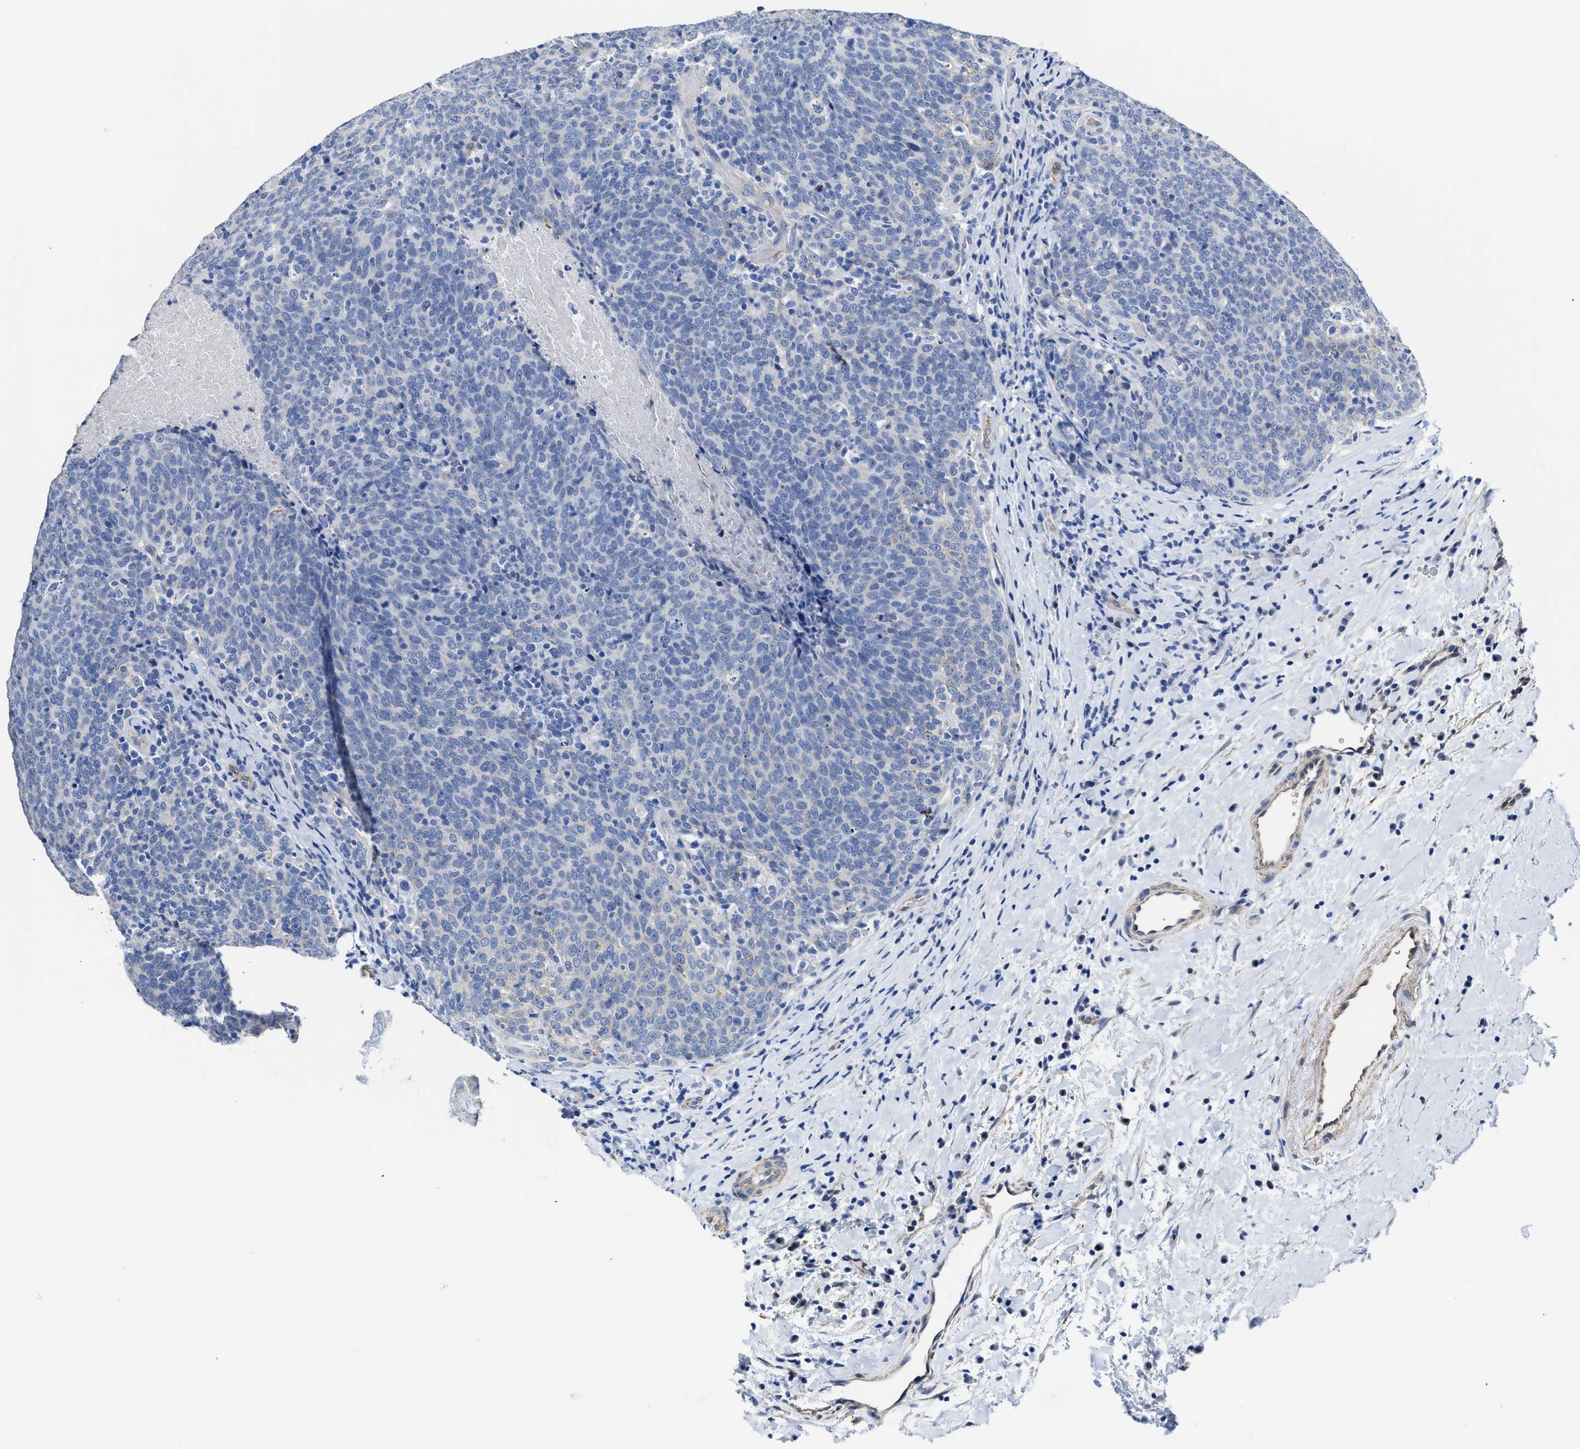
{"staining": {"intensity": "negative", "quantity": "none", "location": "none"}, "tissue": "head and neck cancer", "cell_type": "Tumor cells", "image_type": "cancer", "snomed": [{"axis": "morphology", "description": "Squamous cell carcinoma, NOS"}, {"axis": "morphology", "description": "Squamous cell carcinoma, metastatic, NOS"}, {"axis": "topography", "description": "Lymph node"}, {"axis": "topography", "description": "Head-Neck"}], "caption": "Immunohistochemistry photomicrograph of neoplastic tissue: human head and neck metastatic squamous cell carcinoma stained with DAB (3,3'-diaminobenzidine) demonstrates no significant protein positivity in tumor cells. (DAB (3,3'-diaminobenzidine) IHC visualized using brightfield microscopy, high magnification).", "gene": "KCNMB3", "patient": {"sex": "male", "age": 62}}